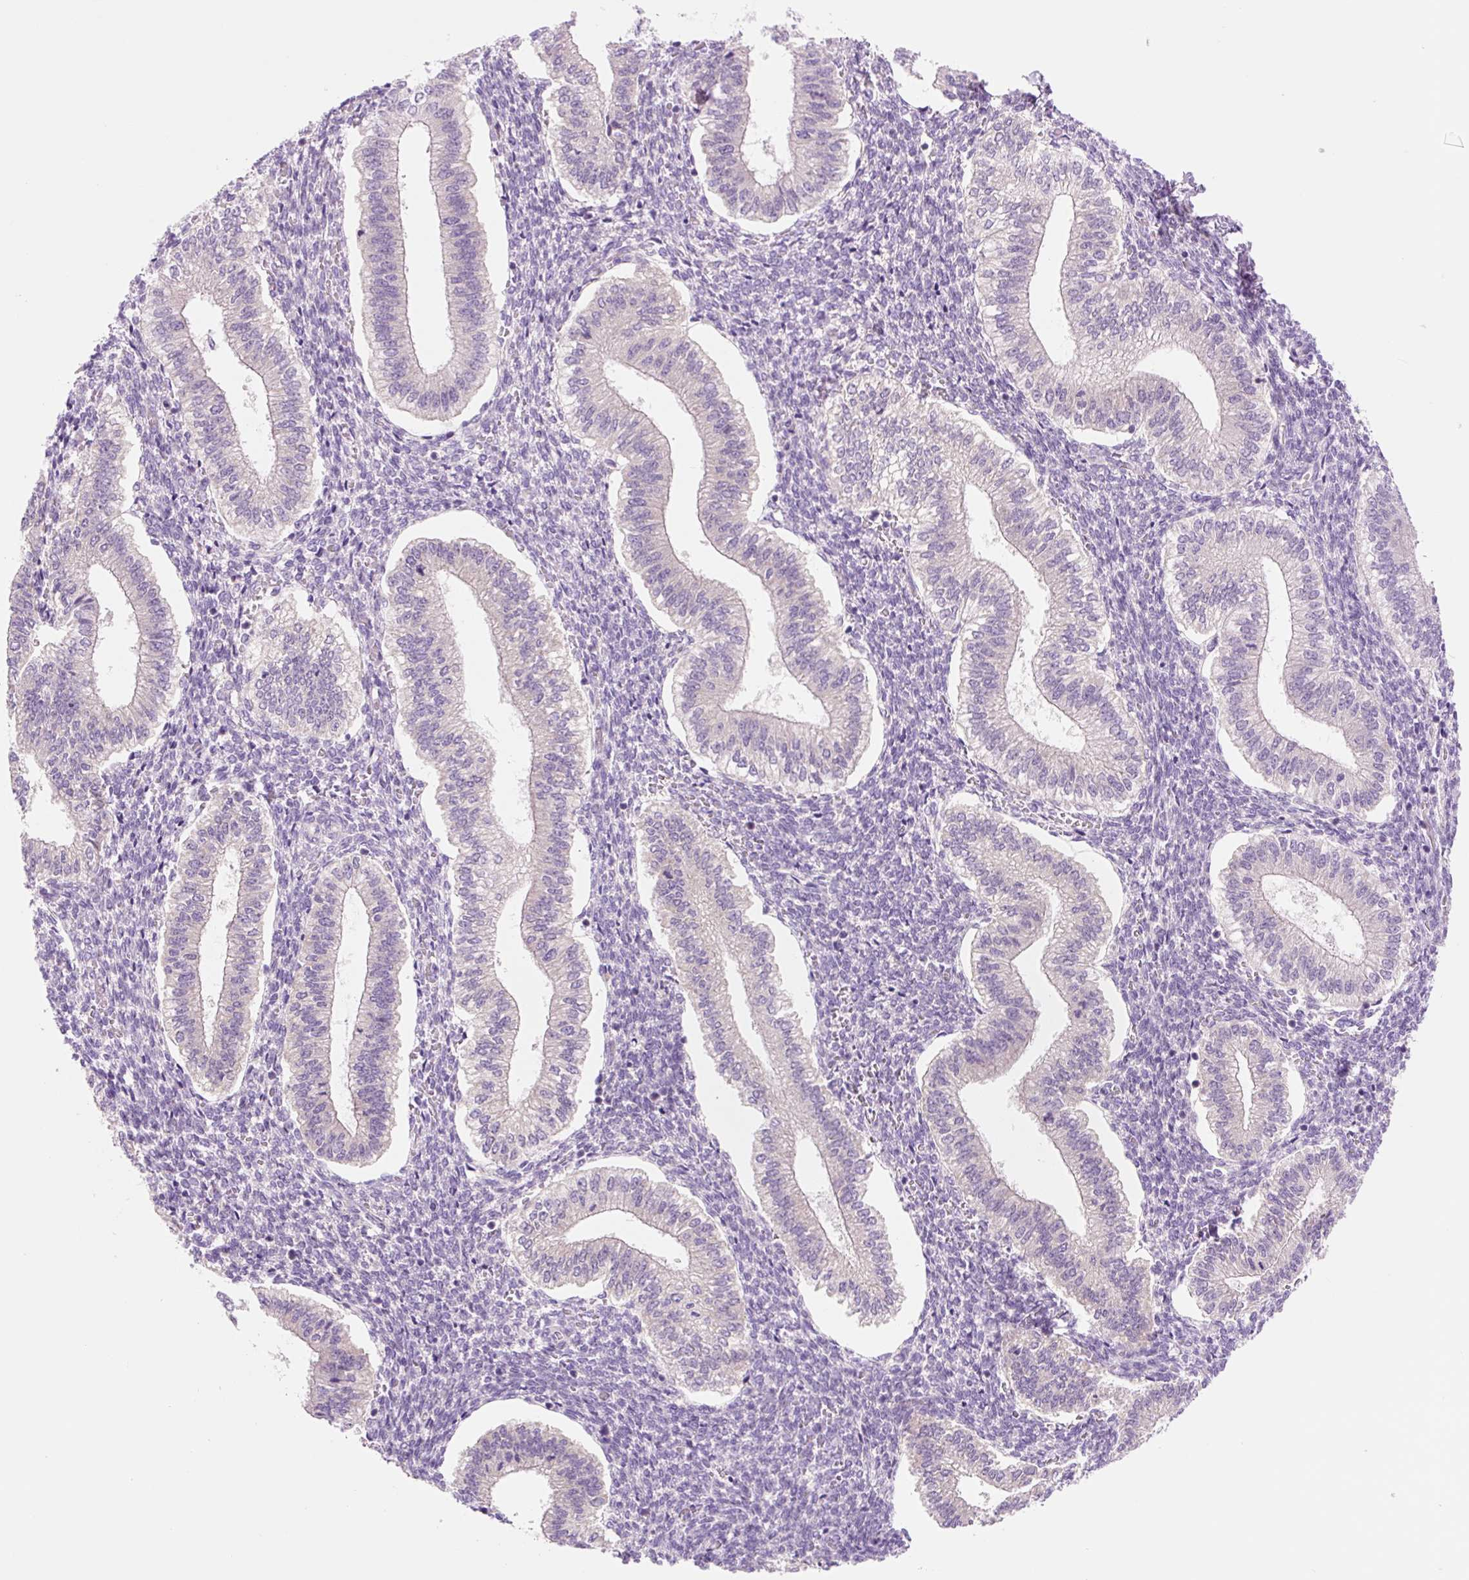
{"staining": {"intensity": "negative", "quantity": "none", "location": "none"}, "tissue": "endometrium", "cell_type": "Cells in endometrial stroma", "image_type": "normal", "snomed": [{"axis": "morphology", "description": "Normal tissue, NOS"}, {"axis": "topography", "description": "Endometrium"}], "caption": "Immunohistochemical staining of normal human endometrium shows no significant expression in cells in endometrial stroma. The staining is performed using DAB brown chromogen with nuclei counter-stained in using hematoxylin.", "gene": "CELF6", "patient": {"sex": "female", "age": 25}}